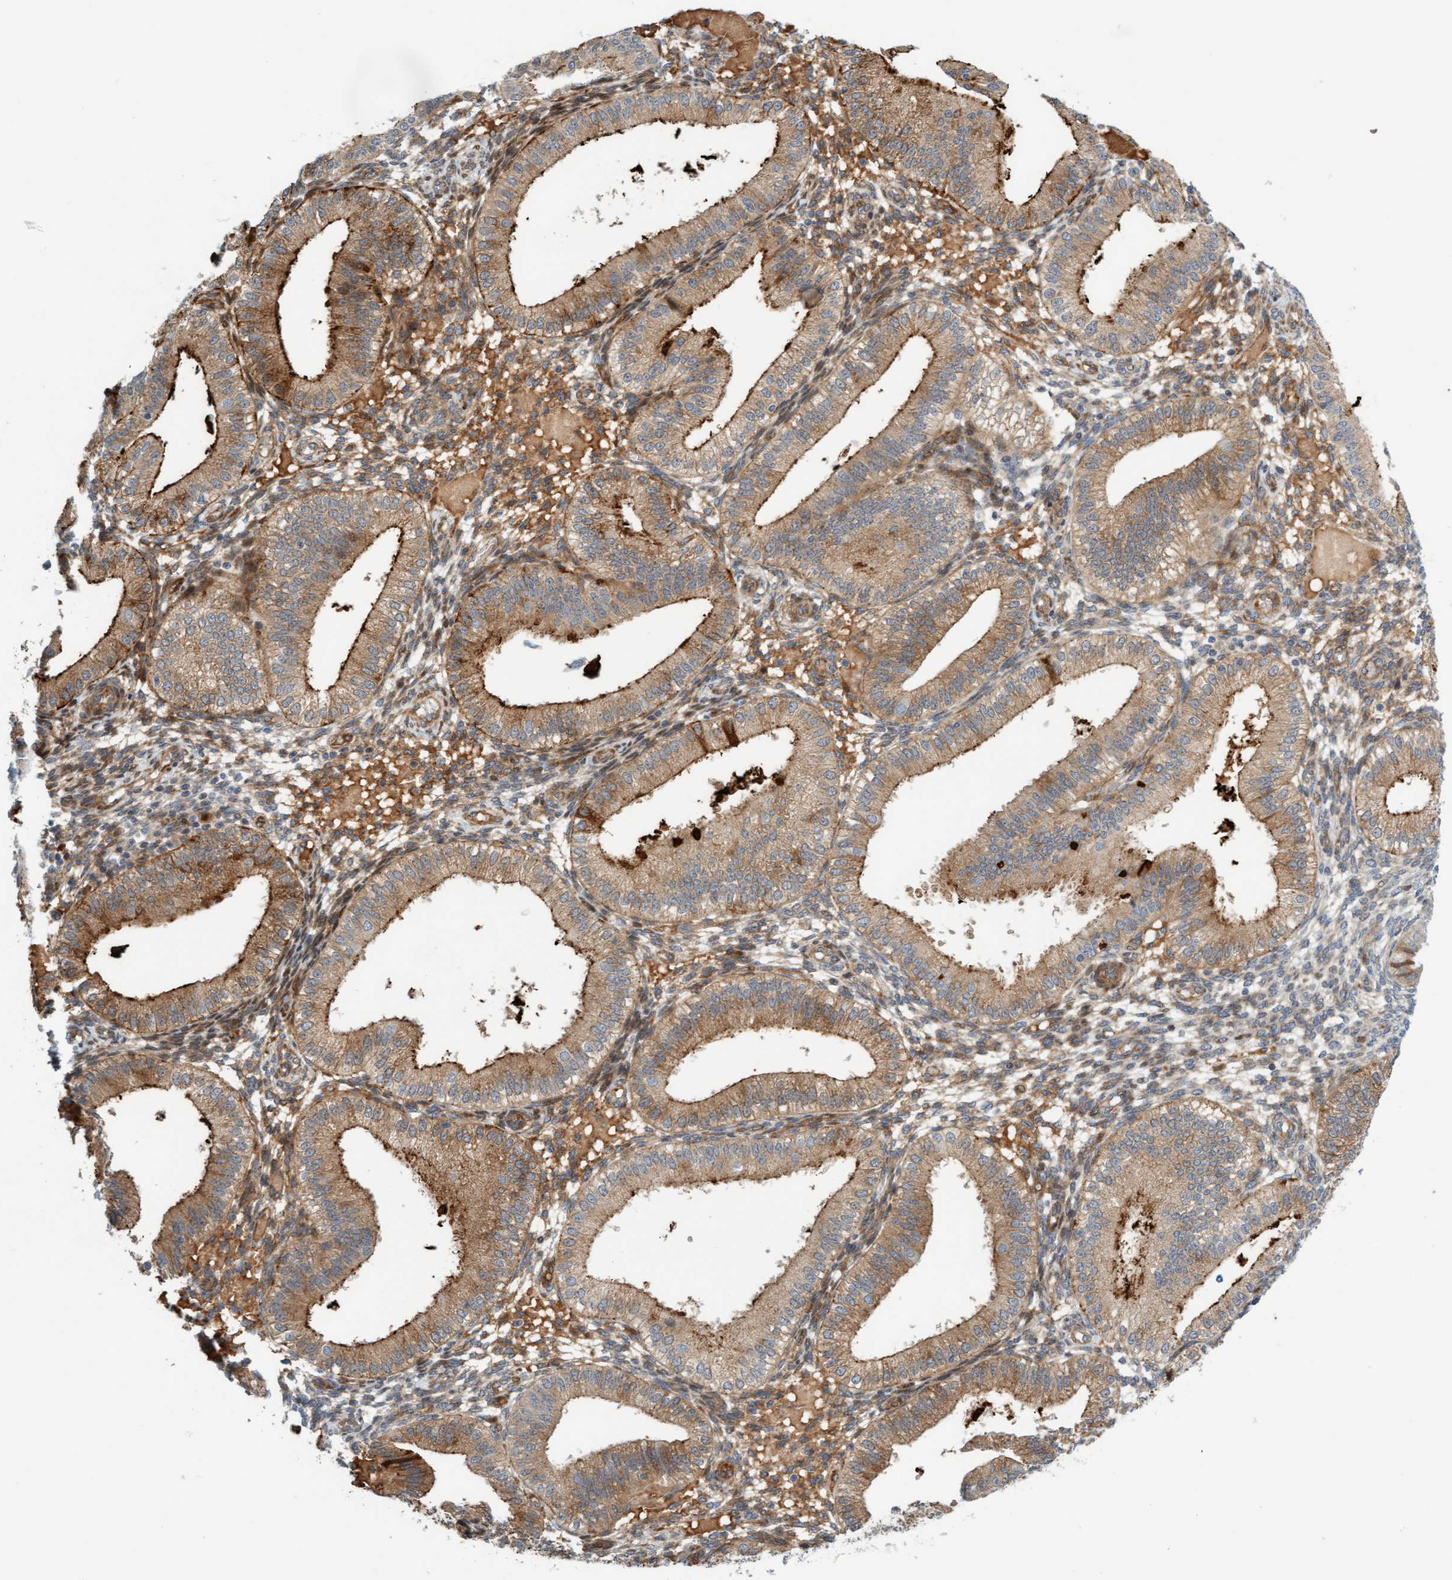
{"staining": {"intensity": "moderate", "quantity": "25%-75%", "location": "cytoplasmic/membranous"}, "tissue": "endometrium", "cell_type": "Cells in endometrial stroma", "image_type": "normal", "snomed": [{"axis": "morphology", "description": "Normal tissue, NOS"}, {"axis": "topography", "description": "Endometrium"}], "caption": "This image displays immunohistochemistry staining of unremarkable endometrium, with medium moderate cytoplasmic/membranous positivity in approximately 25%-75% of cells in endometrial stroma.", "gene": "EIF4EBP1", "patient": {"sex": "female", "age": 39}}